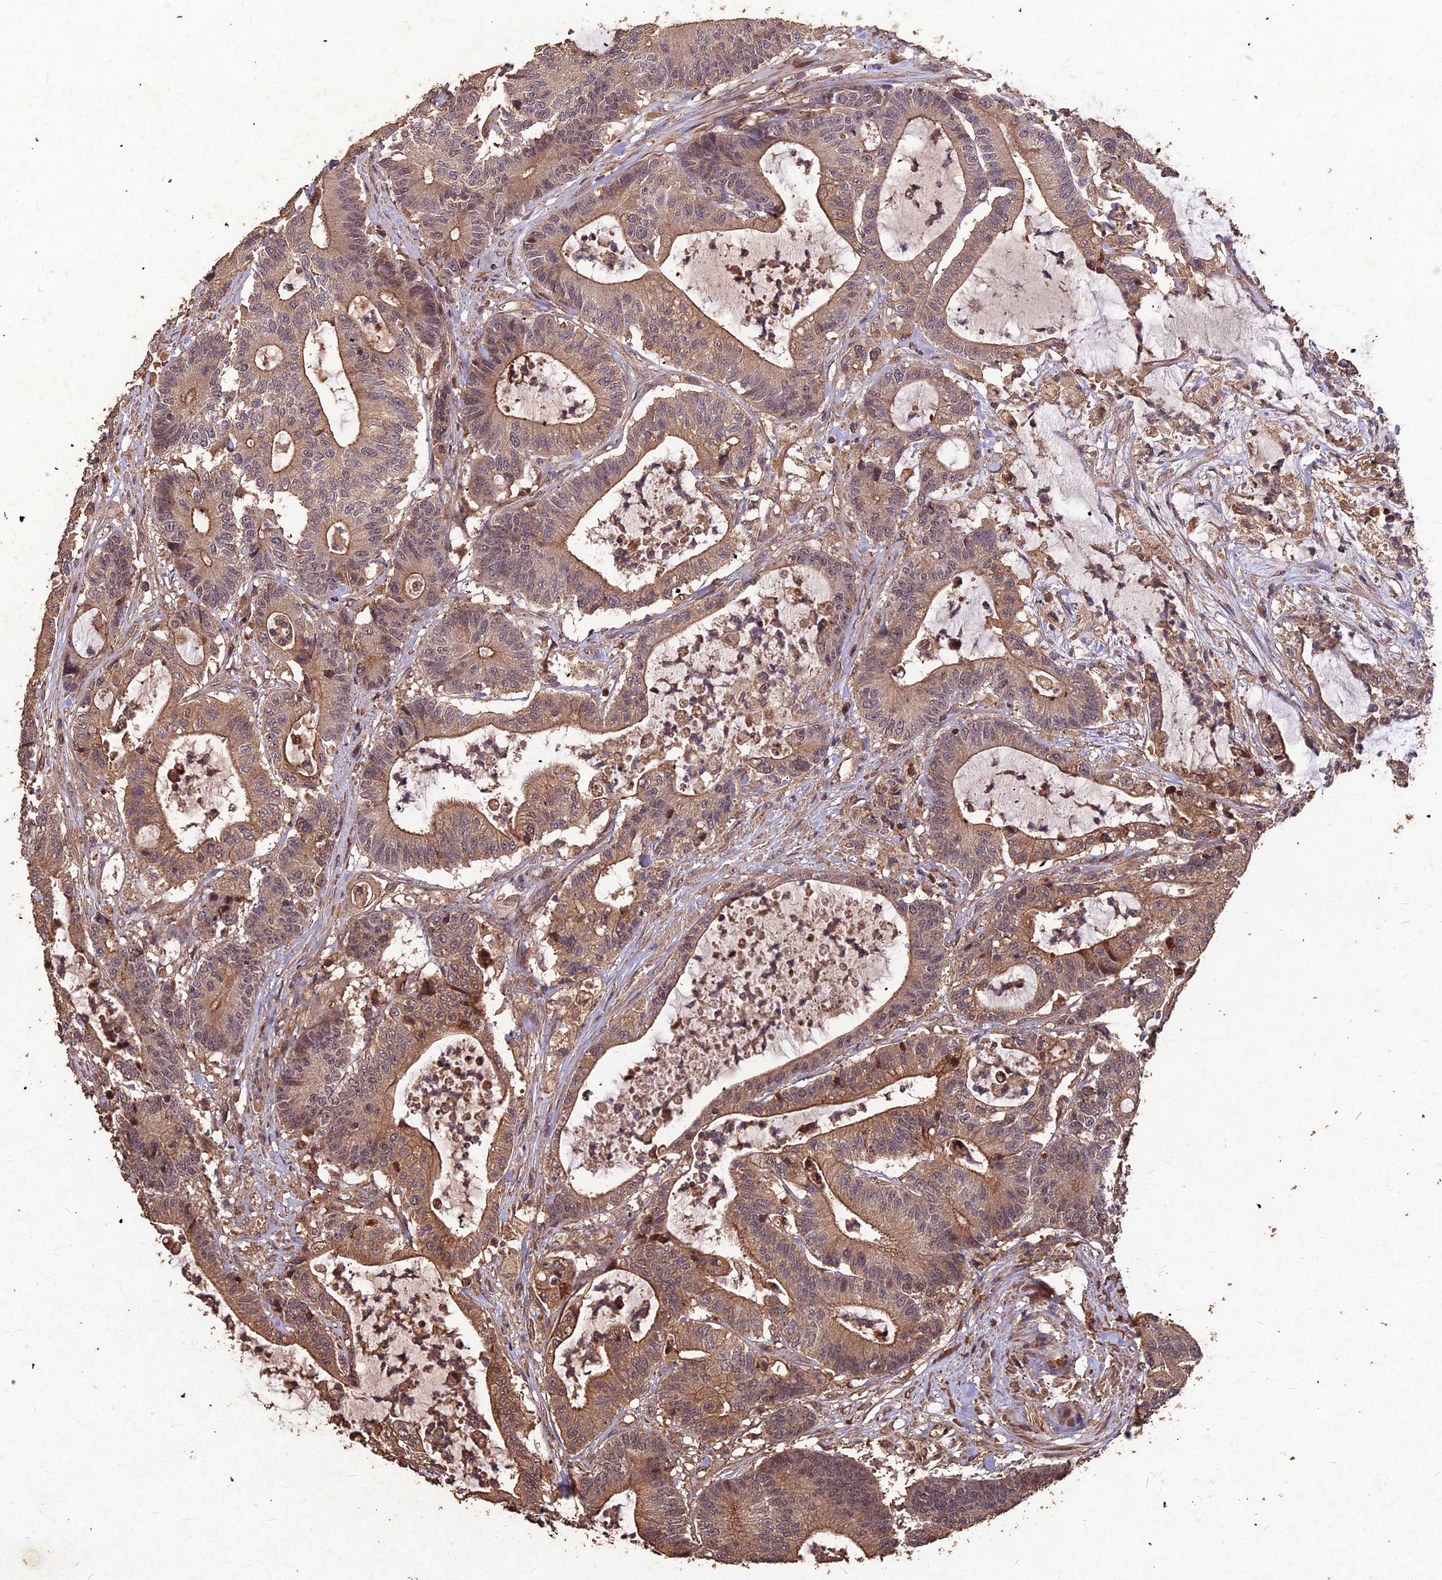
{"staining": {"intensity": "moderate", "quantity": ">75%", "location": "cytoplasmic/membranous"}, "tissue": "colorectal cancer", "cell_type": "Tumor cells", "image_type": "cancer", "snomed": [{"axis": "morphology", "description": "Adenocarcinoma, NOS"}, {"axis": "topography", "description": "Colon"}], "caption": "Human colorectal cancer (adenocarcinoma) stained with a brown dye shows moderate cytoplasmic/membranous positive staining in approximately >75% of tumor cells.", "gene": "SYMPK", "patient": {"sex": "female", "age": 84}}